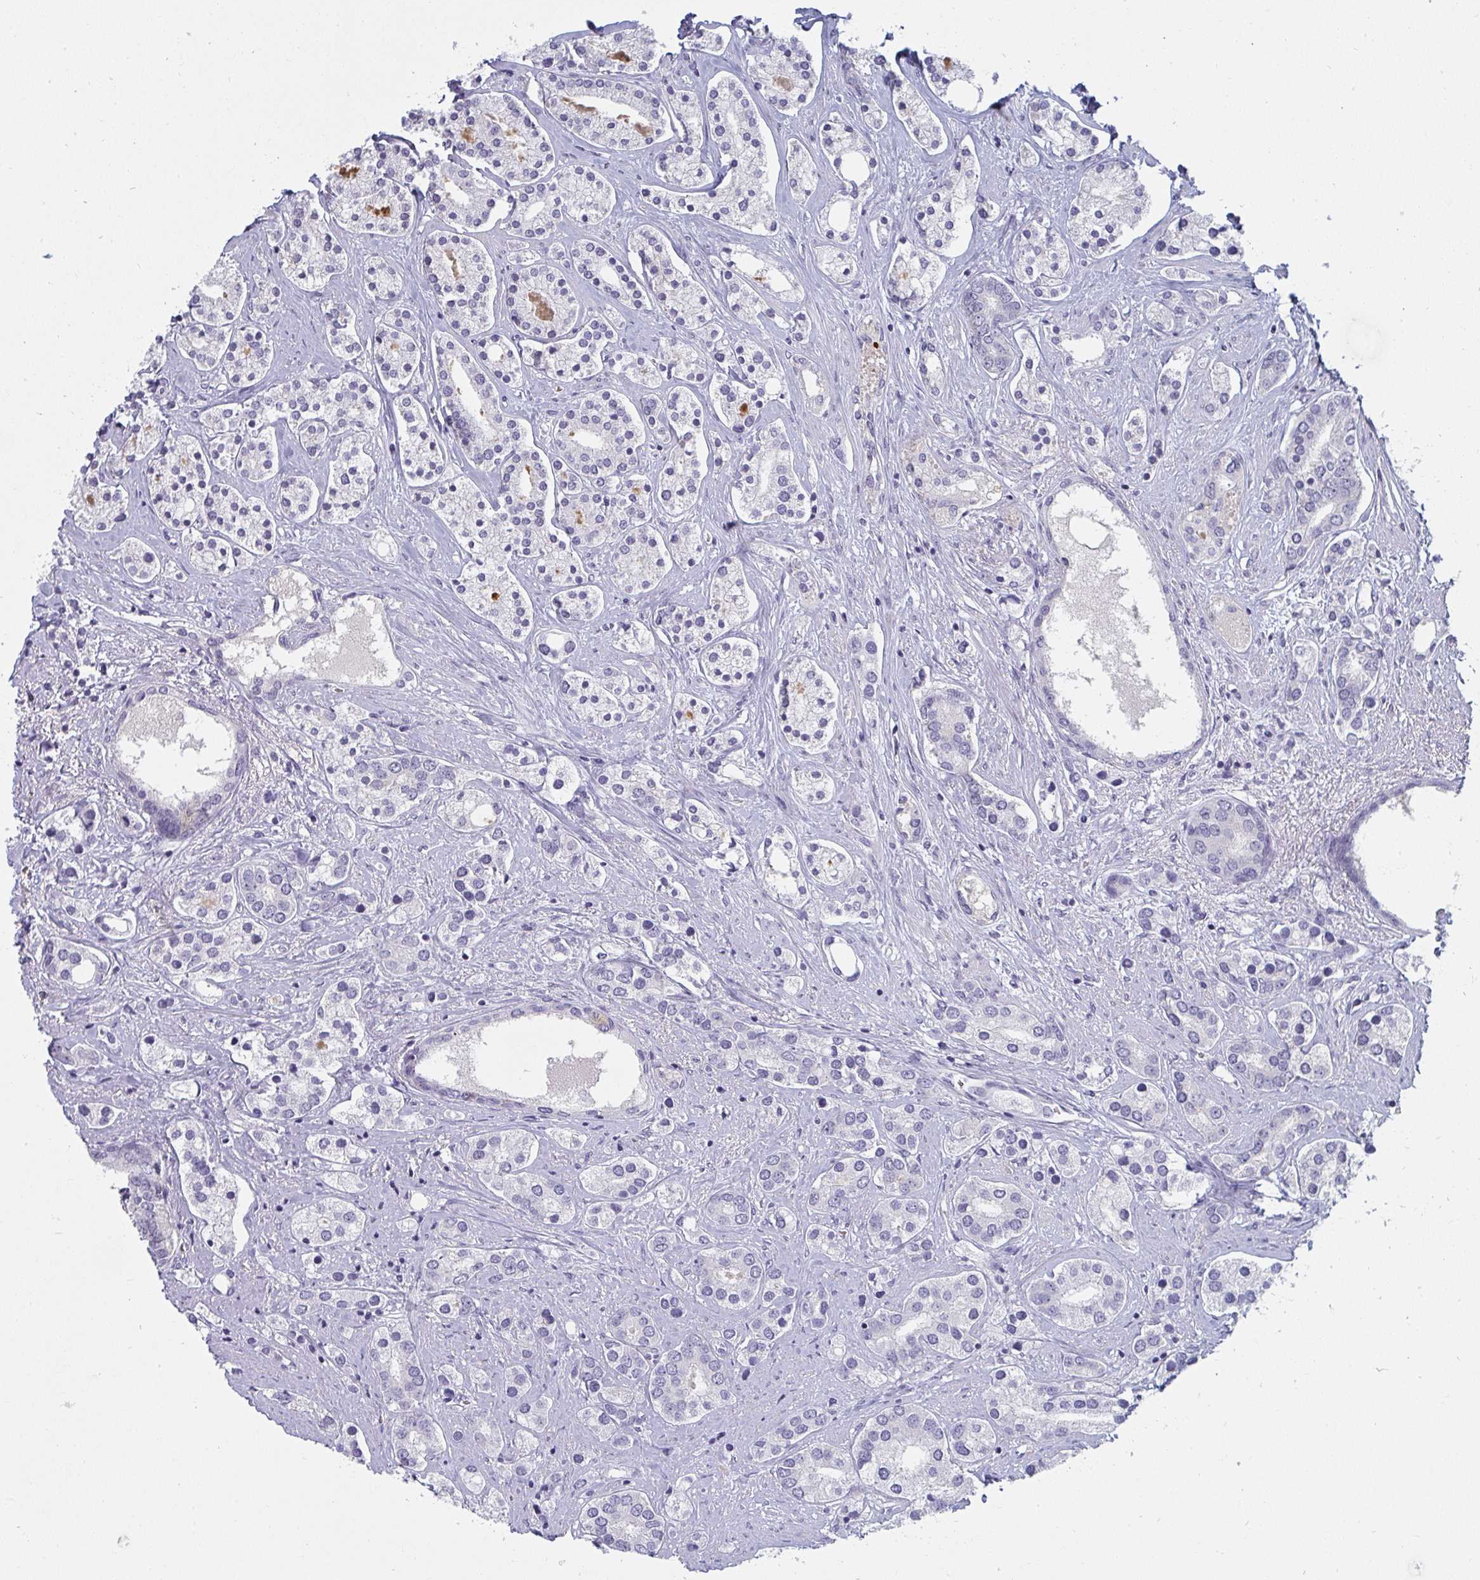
{"staining": {"intensity": "negative", "quantity": "none", "location": "none"}, "tissue": "prostate cancer", "cell_type": "Tumor cells", "image_type": "cancer", "snomed": [{"axis": "morphology", "description": "Adenocarcinoma, High grade"}, {"axis": "topography", "description": "Prostate"}], "caption": "DAB (3,3'-diaminobenzidine) immunohistochemical staining of human prostate adenocarcinoma (high-grade) displays no significant expression in tumor cells.", "gene": "SHB", "patient": {"sex": "male", "age": 58}}